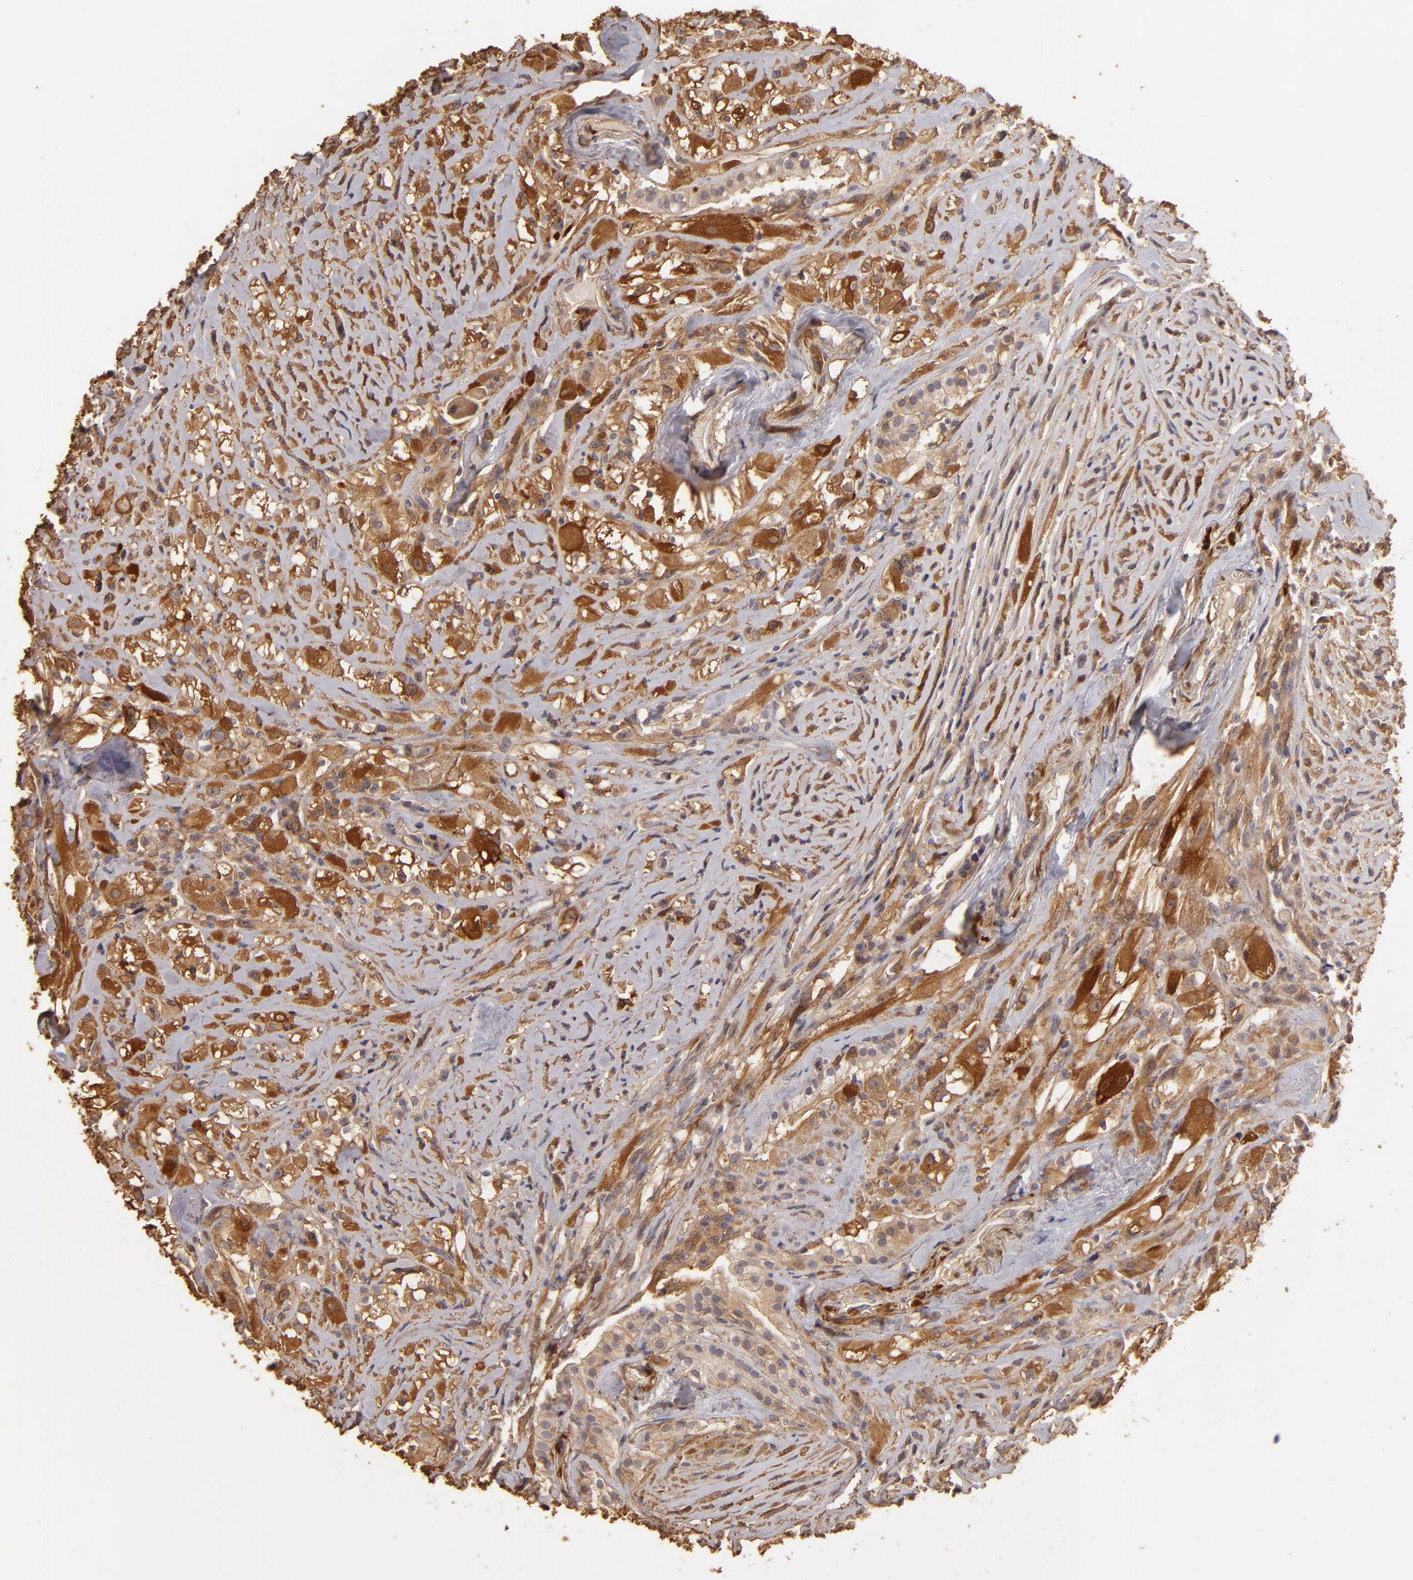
{"staining": {"intensity": "moderate", "quantity": "25%-75%", "location": "cytoplasmic/membranous"}, "tissue": "glioma", "cell_type": "Tumor cells", "image_type": "cancer", "snomed": [{"axis": "morphology", "description": "Glioma, malignant, High grade"}, {"axis": "topography", "description": "Brain"}], "caption": "DAB (3,3'-diaminobenzidine) immunohistochemical staining of malignant glioma (high-grade) shows moderate cytoplasmic/membranous protein expression in approximately 25%-75% of tumor cells. (brown staining indicates protein expression, while blue staining denotes nuclei).", "gene": "HSPB6", "patient": {"sex": "male", "age": 48}}